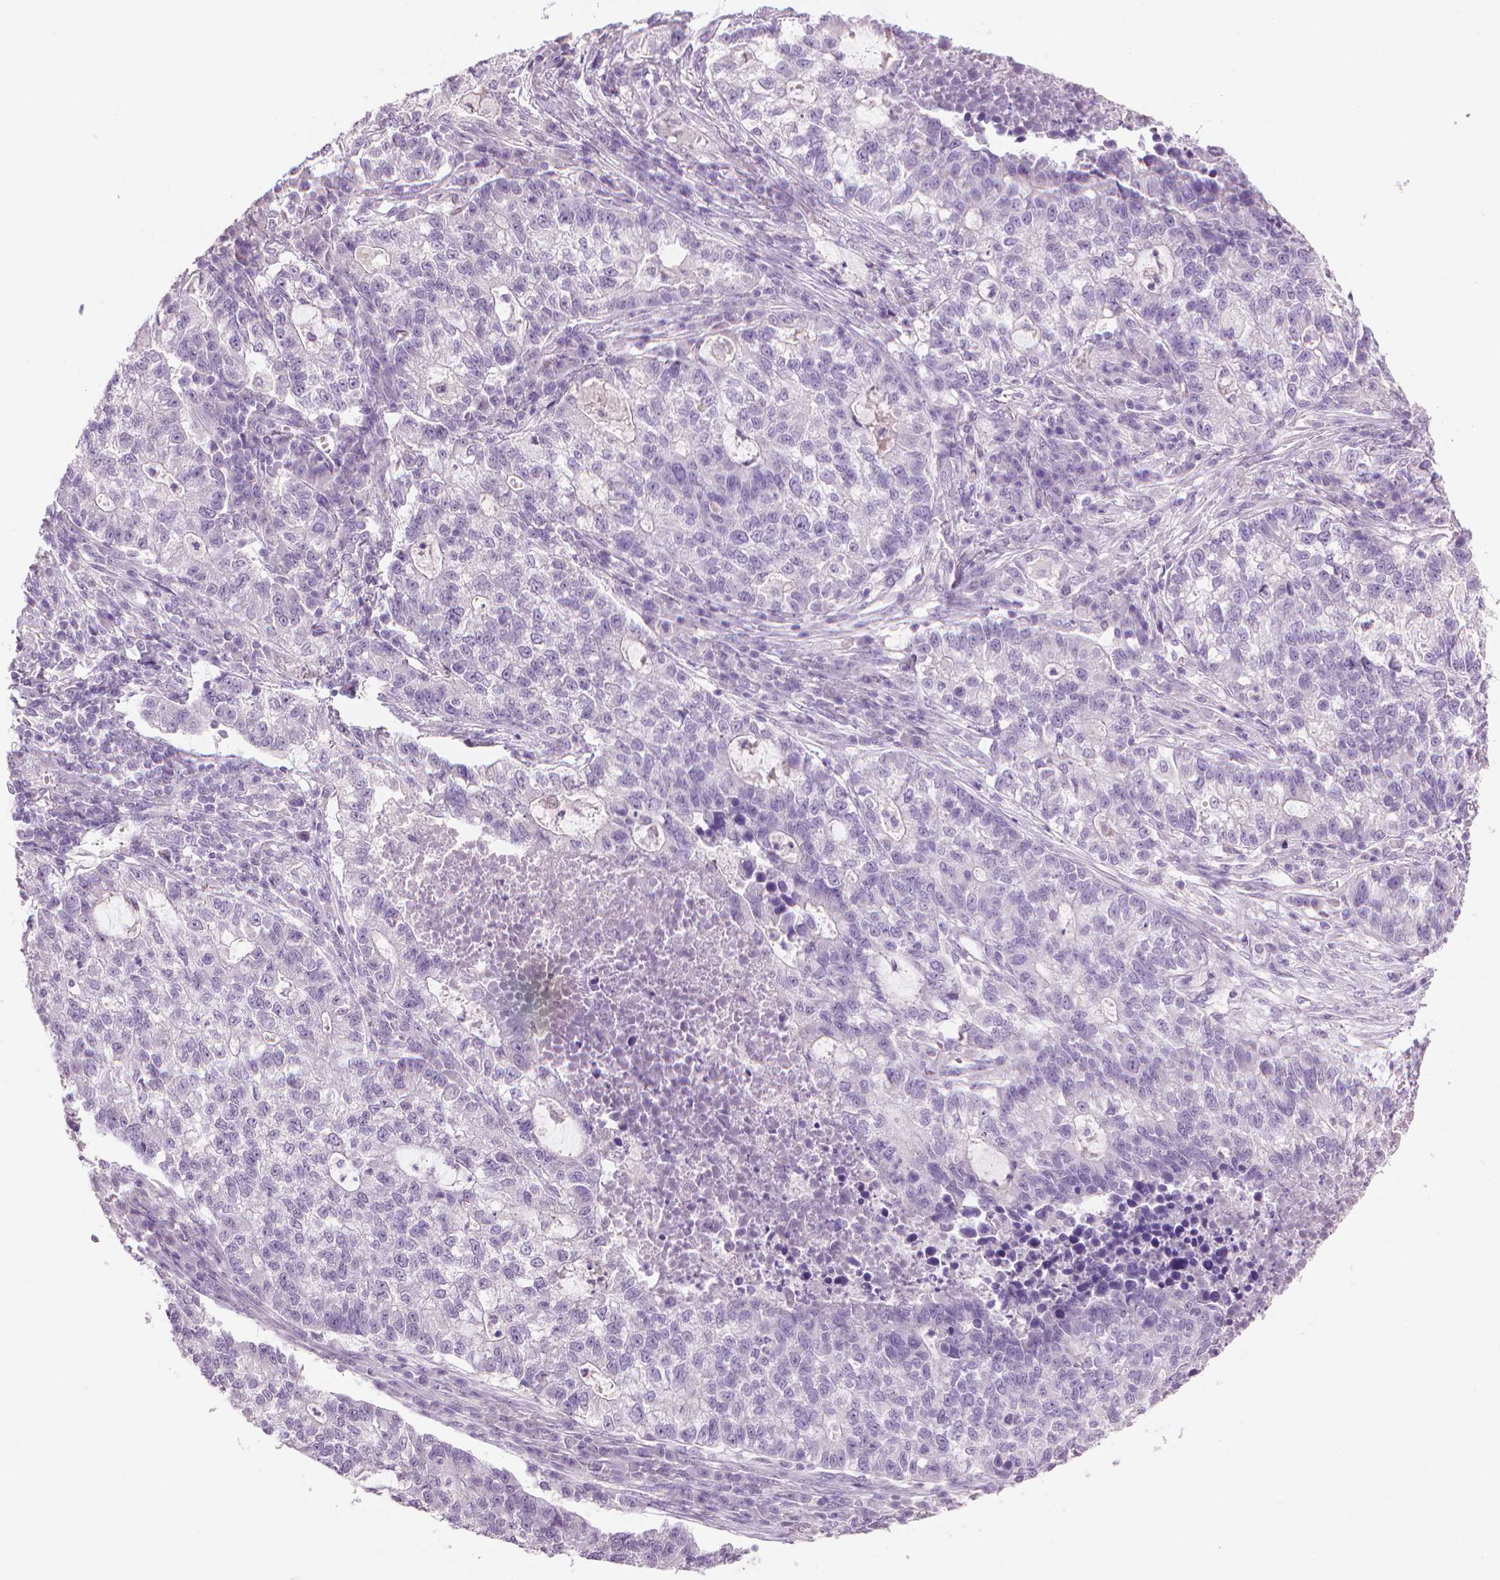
{"staining": {"intensity": "negative", "quantity": "none", "location": "none"}, "tissue": "lung cancer", "cell_type": "Tumor cells", "image_type": "cancer", "snomed": [{"axis": "morphology", "description": "Adenocarcinoma, NOS"}, {"axis": "topography", "description": "Lung"}], "caption": "Tumor cells are negative for protein expression in human lung cancer. (DAB (3,3'-diaminobenzidine) immunohistochemistry (IHC) visualized using brightfield microscopy, high magnification).", "gene": "MLANA", "patient": {"sex": "male", "age": 57}}